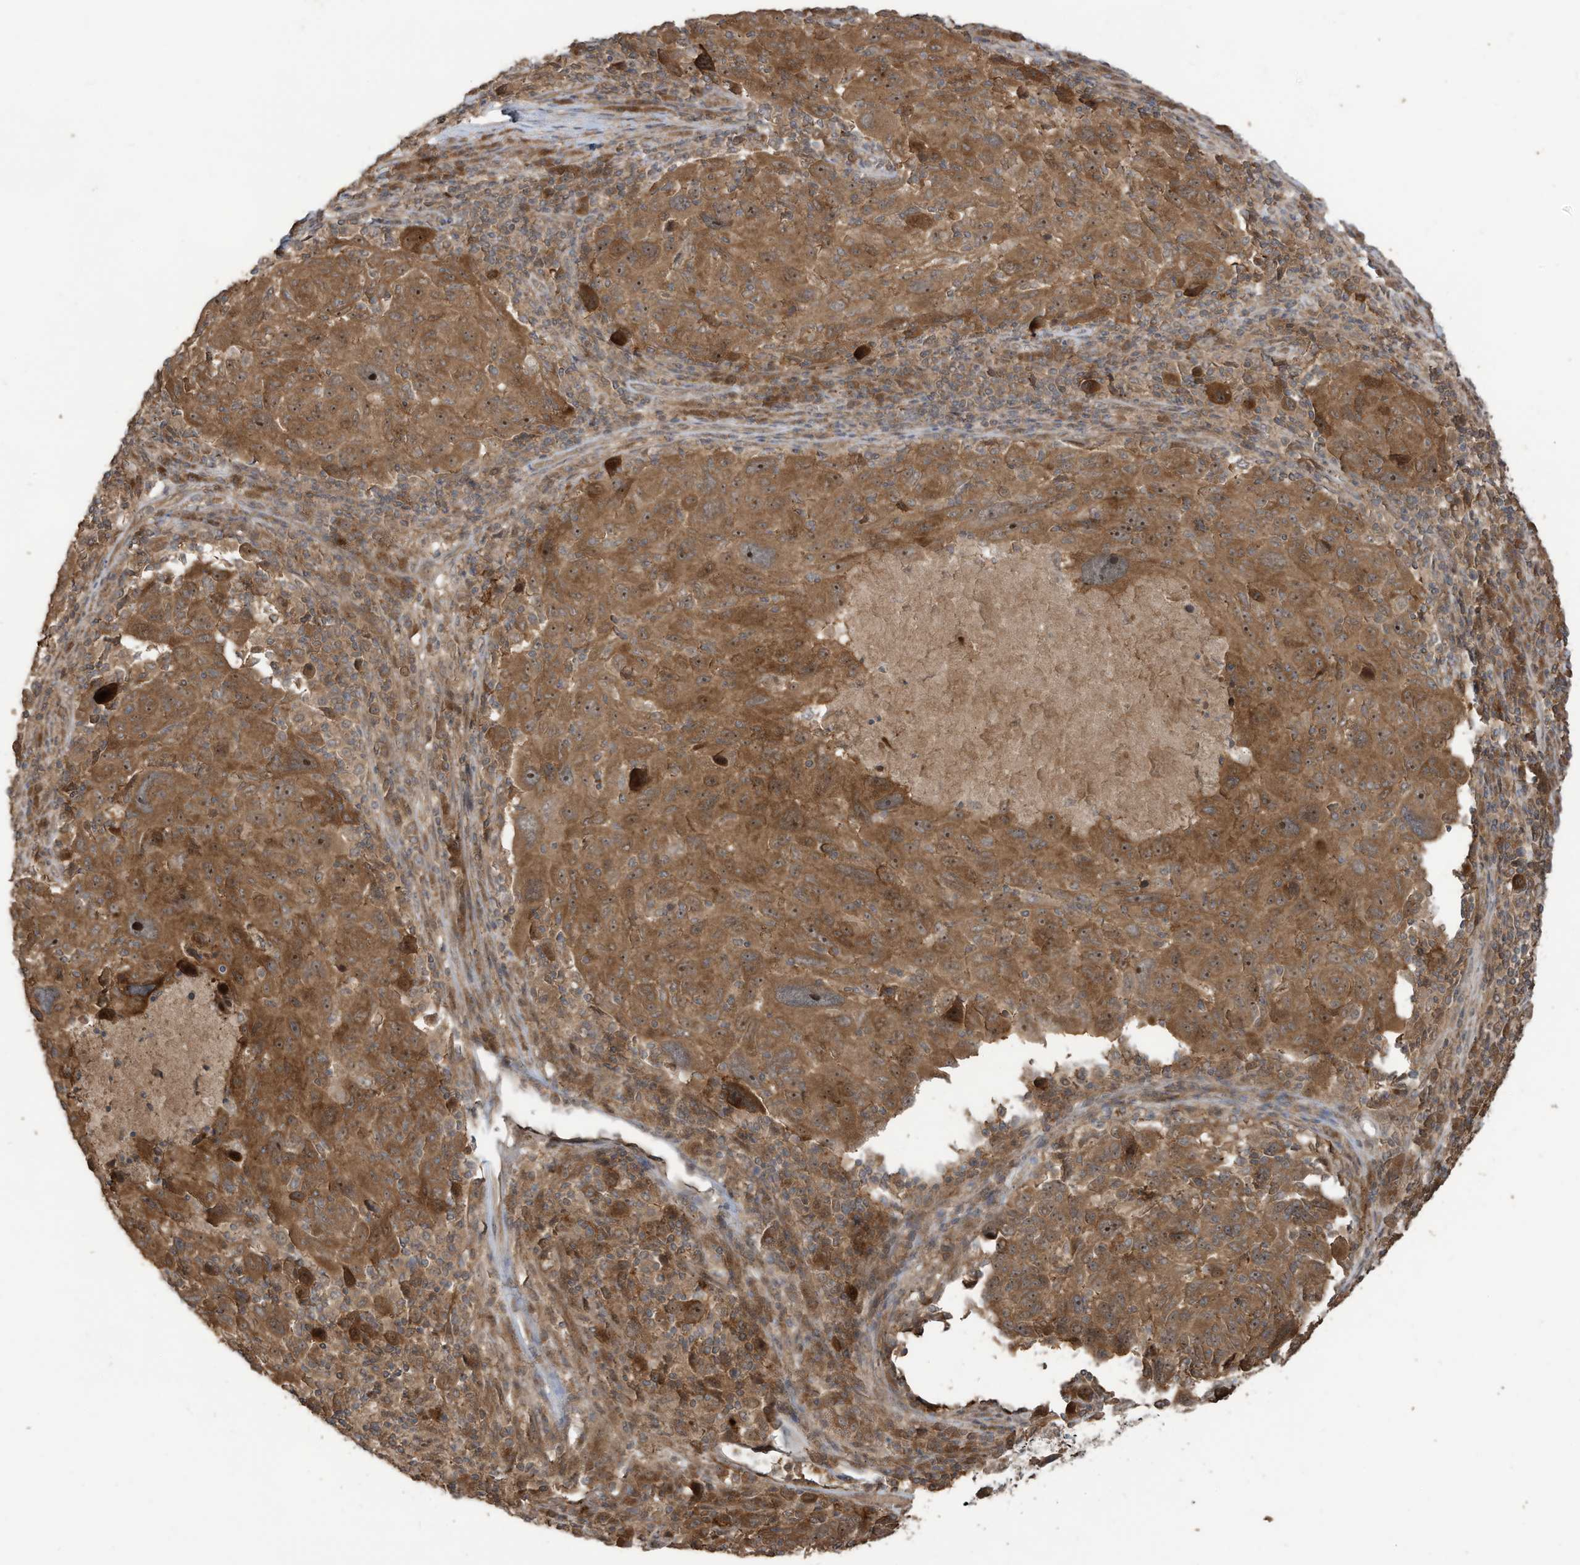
{"staining": {"intensity": "moderate", "quantity": ">75%", "location": "cytoplasmic/membranous,nuclear"}, "tissue": "melanoma", "cell_type": "Tumor cells", "image_type": "cancer", "snomed": [{"axis": "morphology", "description": "Malignant melanoma, NOS"}, {"axis": "topography", "description": "Skin"}], "caption": "Moderate cytoplasmic/membranous and nuclear expression for a protein is present in about >75% of tumor cells of malignant melanoma using immunohistochemistry (IHC).", "gene": "CARF", "patient": {"sex": "male", "age": 53}}